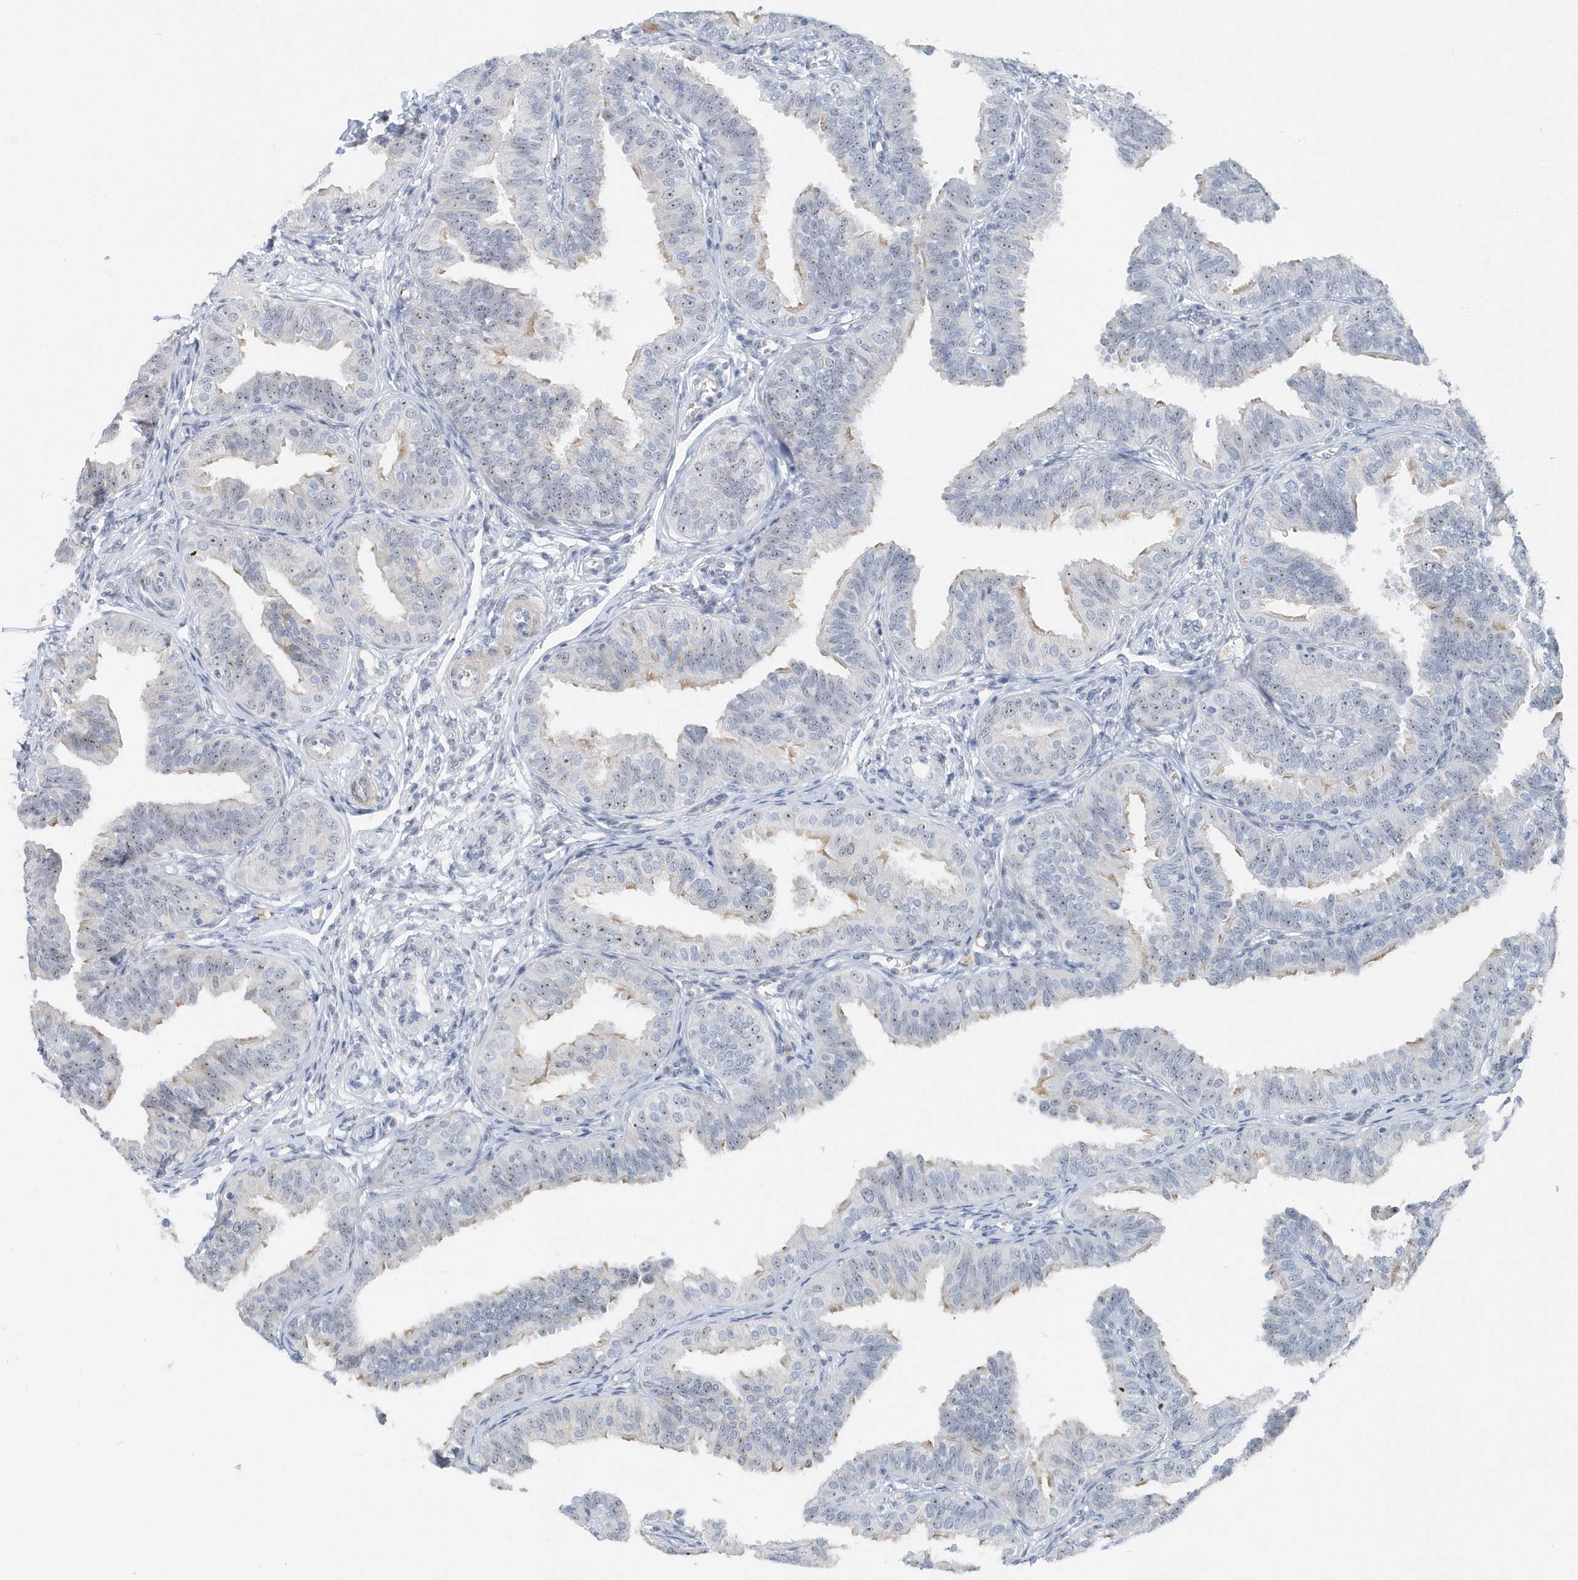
{"staining": {"intensity": "moderate", "quantity": ">75%", "location": "nuclear"}, "tissue": "fallopian tube", "cell_type": "Glandular cells", "image_type": "normal", "snomed": [{"axis": "morphology", "description": "Normal tissue, NOS"}, {"axis": "topography", "description": "Fallopian tube"}], "caption": "A micrograph showing moderate nuclear expression in about >75% of glandular cells in unremarkable fallopian tube, as visualized by brown immunohistochemical staining.", "gene": "RPF2", "patient": {"sex": "female", "age": 35}}